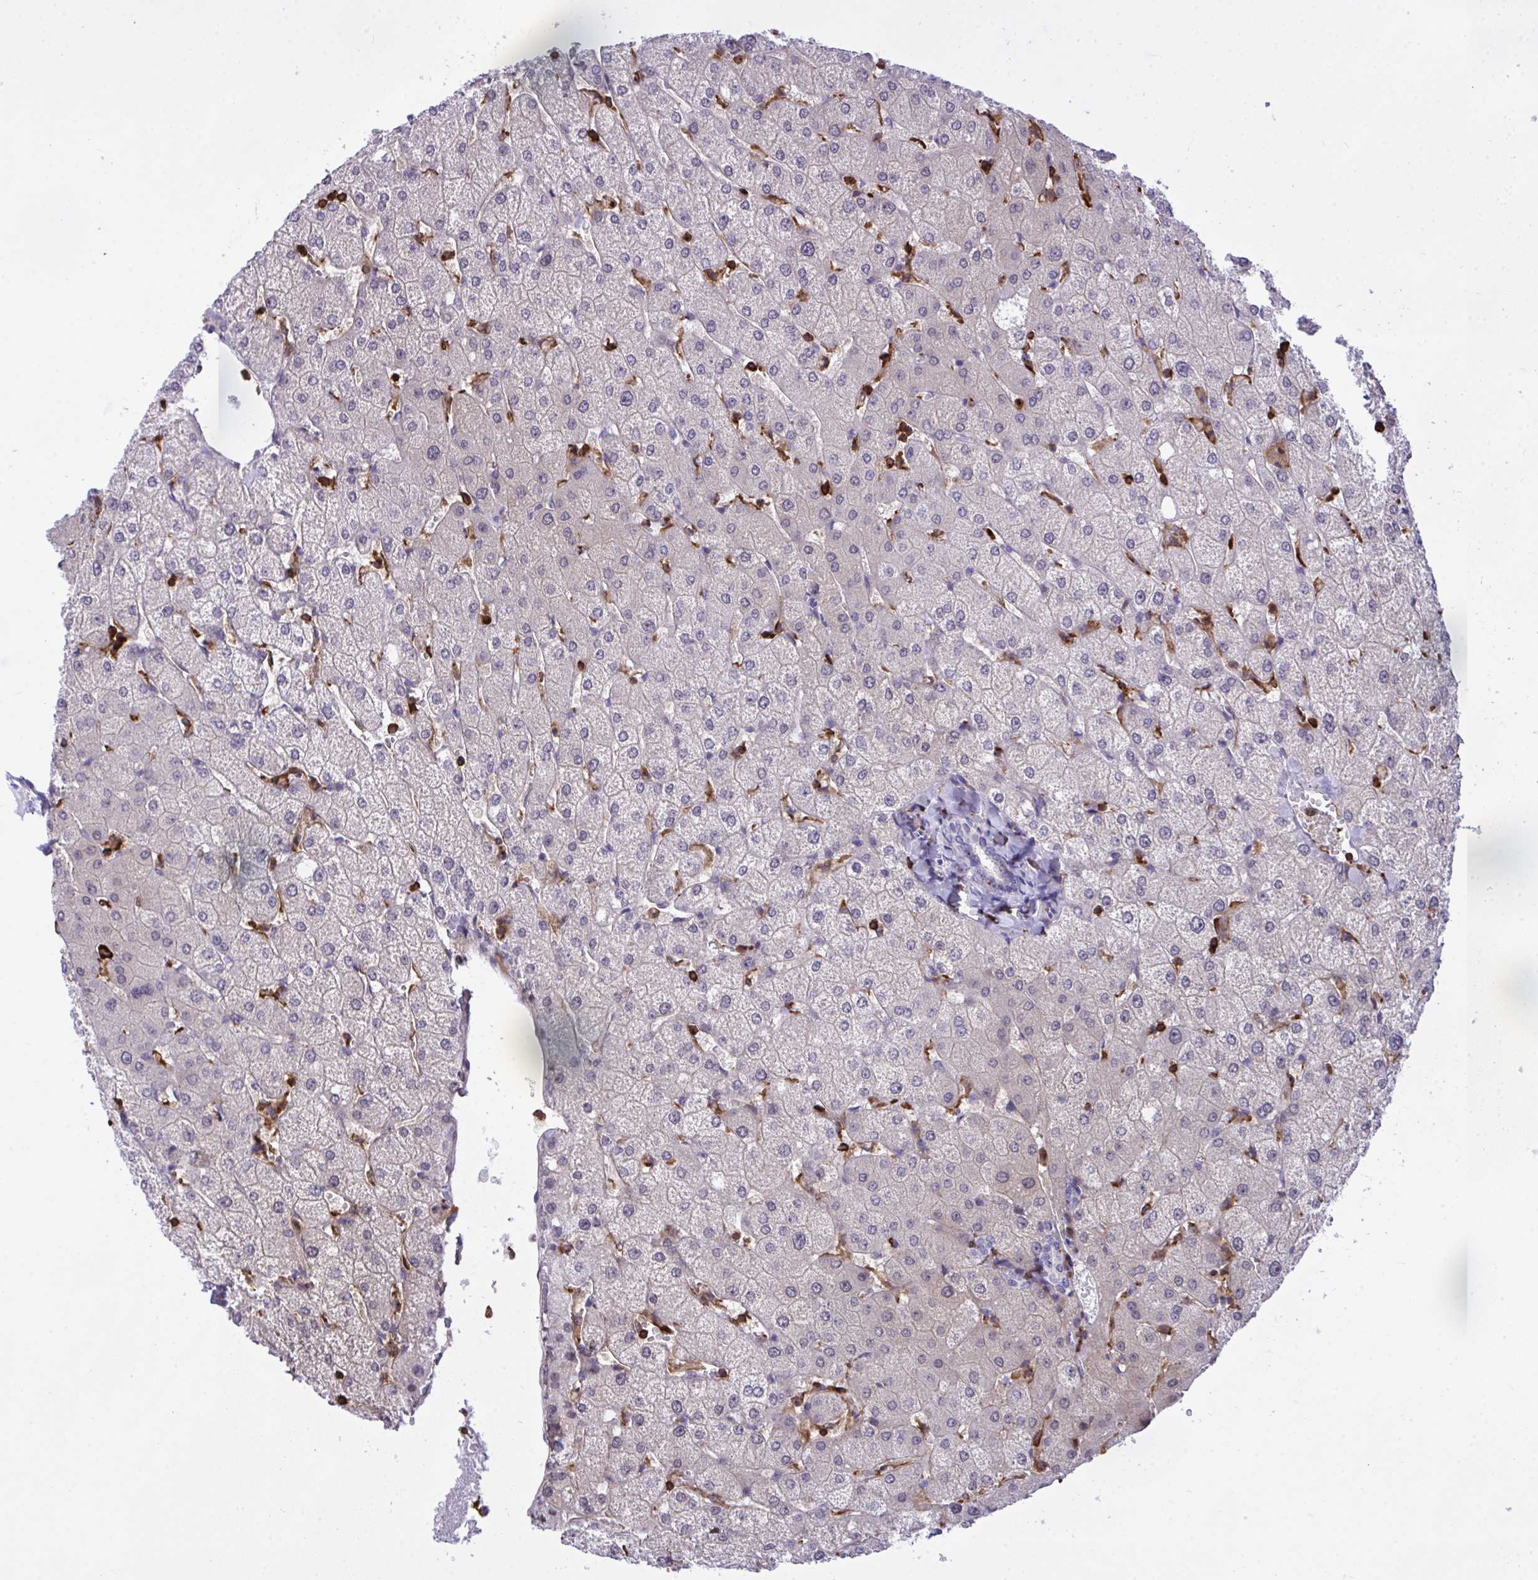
{"staining": {"intensity": "negative", "quantity": "none", "location": "none"}, "tissue": "liver", "cell_type": "Cholangiocytes", "image_type": "normal", "snomed": [{"axis": "morphology", "description": "Normal tissue, NOS"}, {"axis": "topography", "description": "Liver"}], "caption": "Immunohistochemistry micrograph of unremarkable liver: liver stained with DAB exhibits no significant protein staining in cholangiocytes. The staining was performed using DAB to visualize the protein expression in brown, while the nuclei were stained in blue with hematoxylin (Magnification: 20x).", "gene": "AP5M1", "patient": {"sex": "female", "age": 54}}